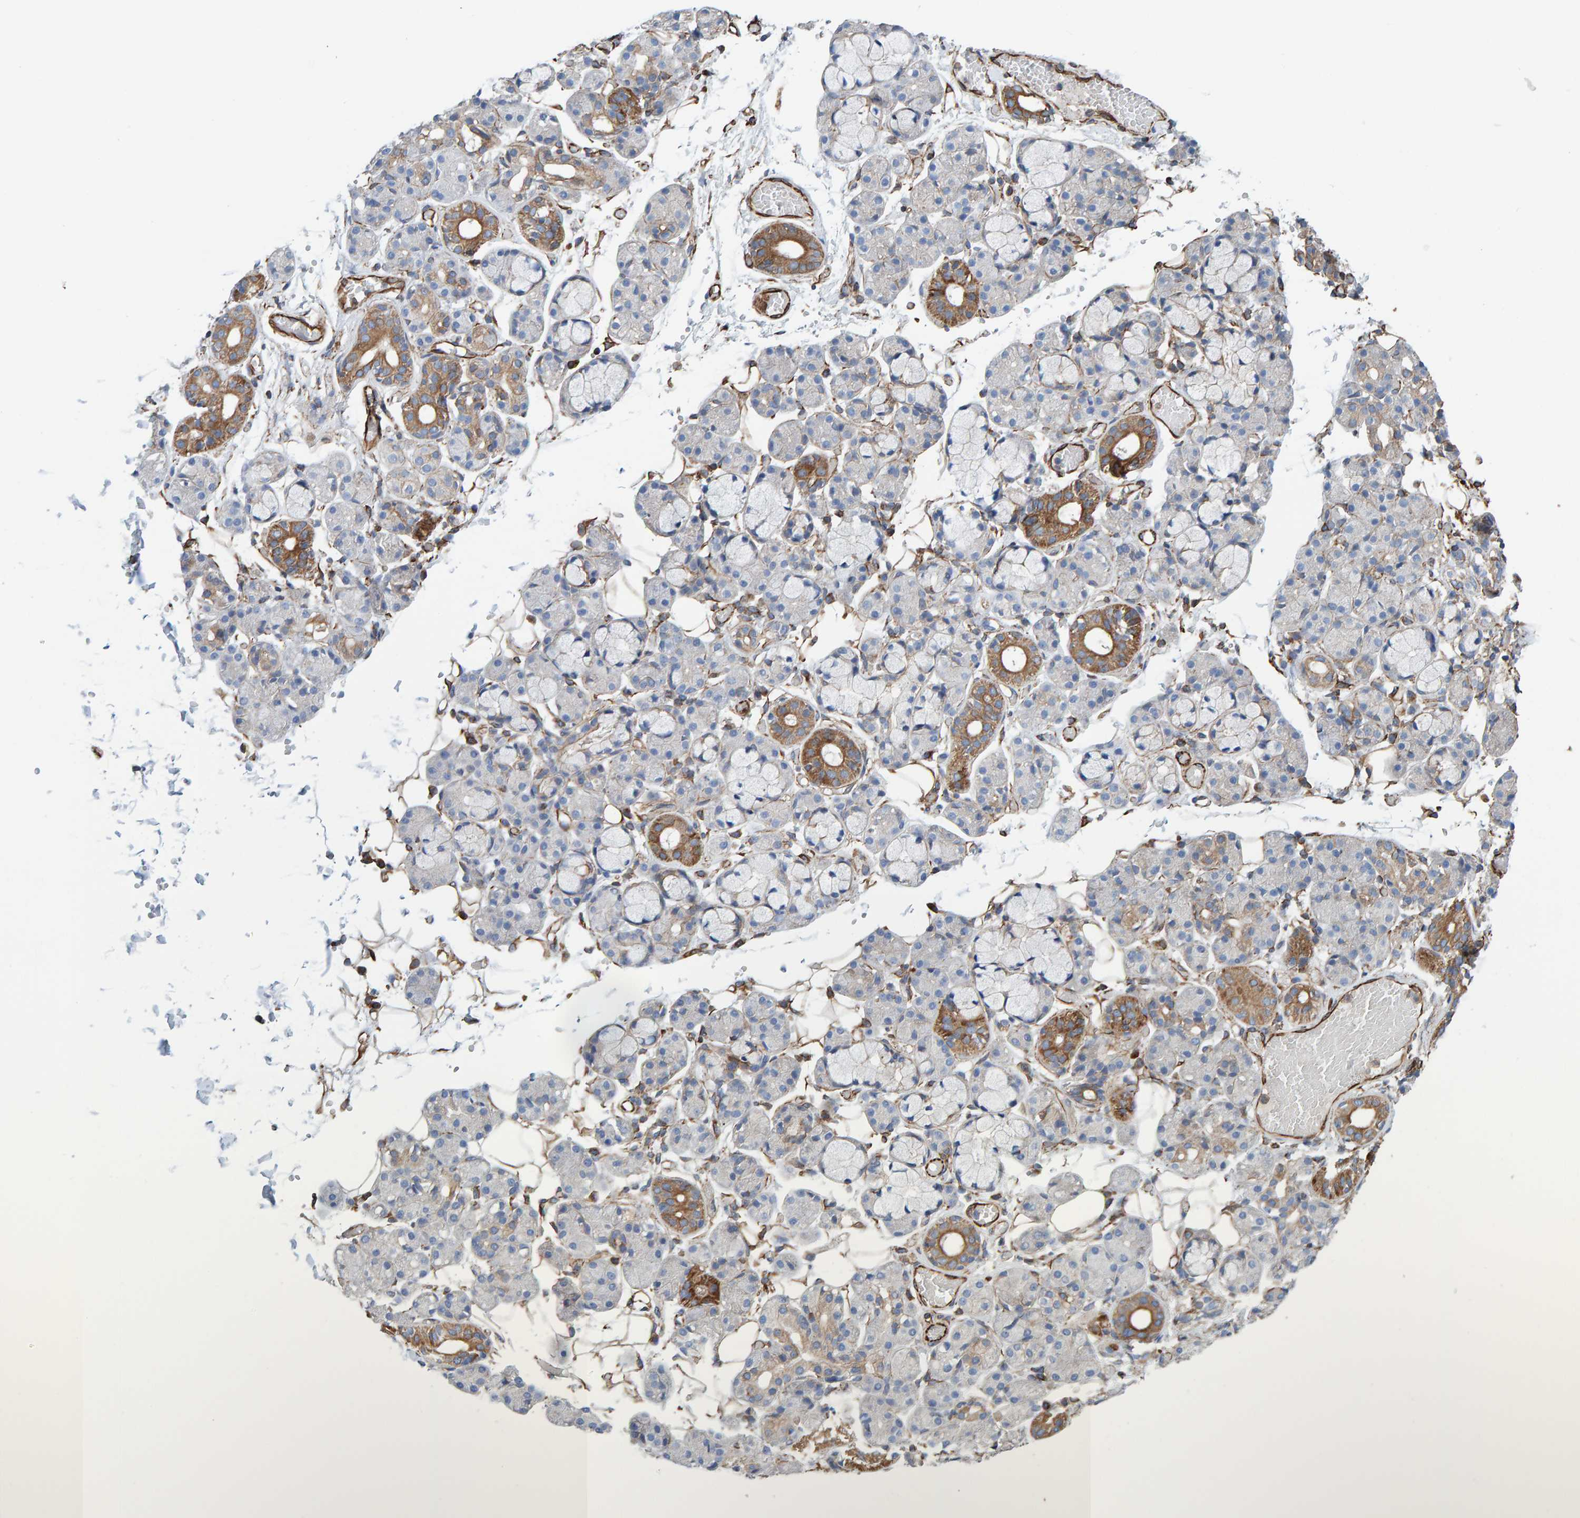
{"staining": {"intensity": "moderate", "quantity": "<25%", "location": "cytoplasmic/membranous"}, "tissue": "salivary gland", "cell_type": "Glandular cells", "image_type": "normal", "snomed": [{"axis": "morphology", "description": "Normal tissue, NOS"}, {"axis": "topography", "description": "Salivary gland"}], "caption": "IHC histopathology image of unremarkable salivary gland: salivary gland stained using immunohistochemistry shows low levels of moderate protein expression localized specifically in the cytoplasmic/membranous of glandular cells, appearing as a cytoplasmic/membranous brown color.", "gene": "ZNF347", "patient": {"sex": "male", "age": 63}}